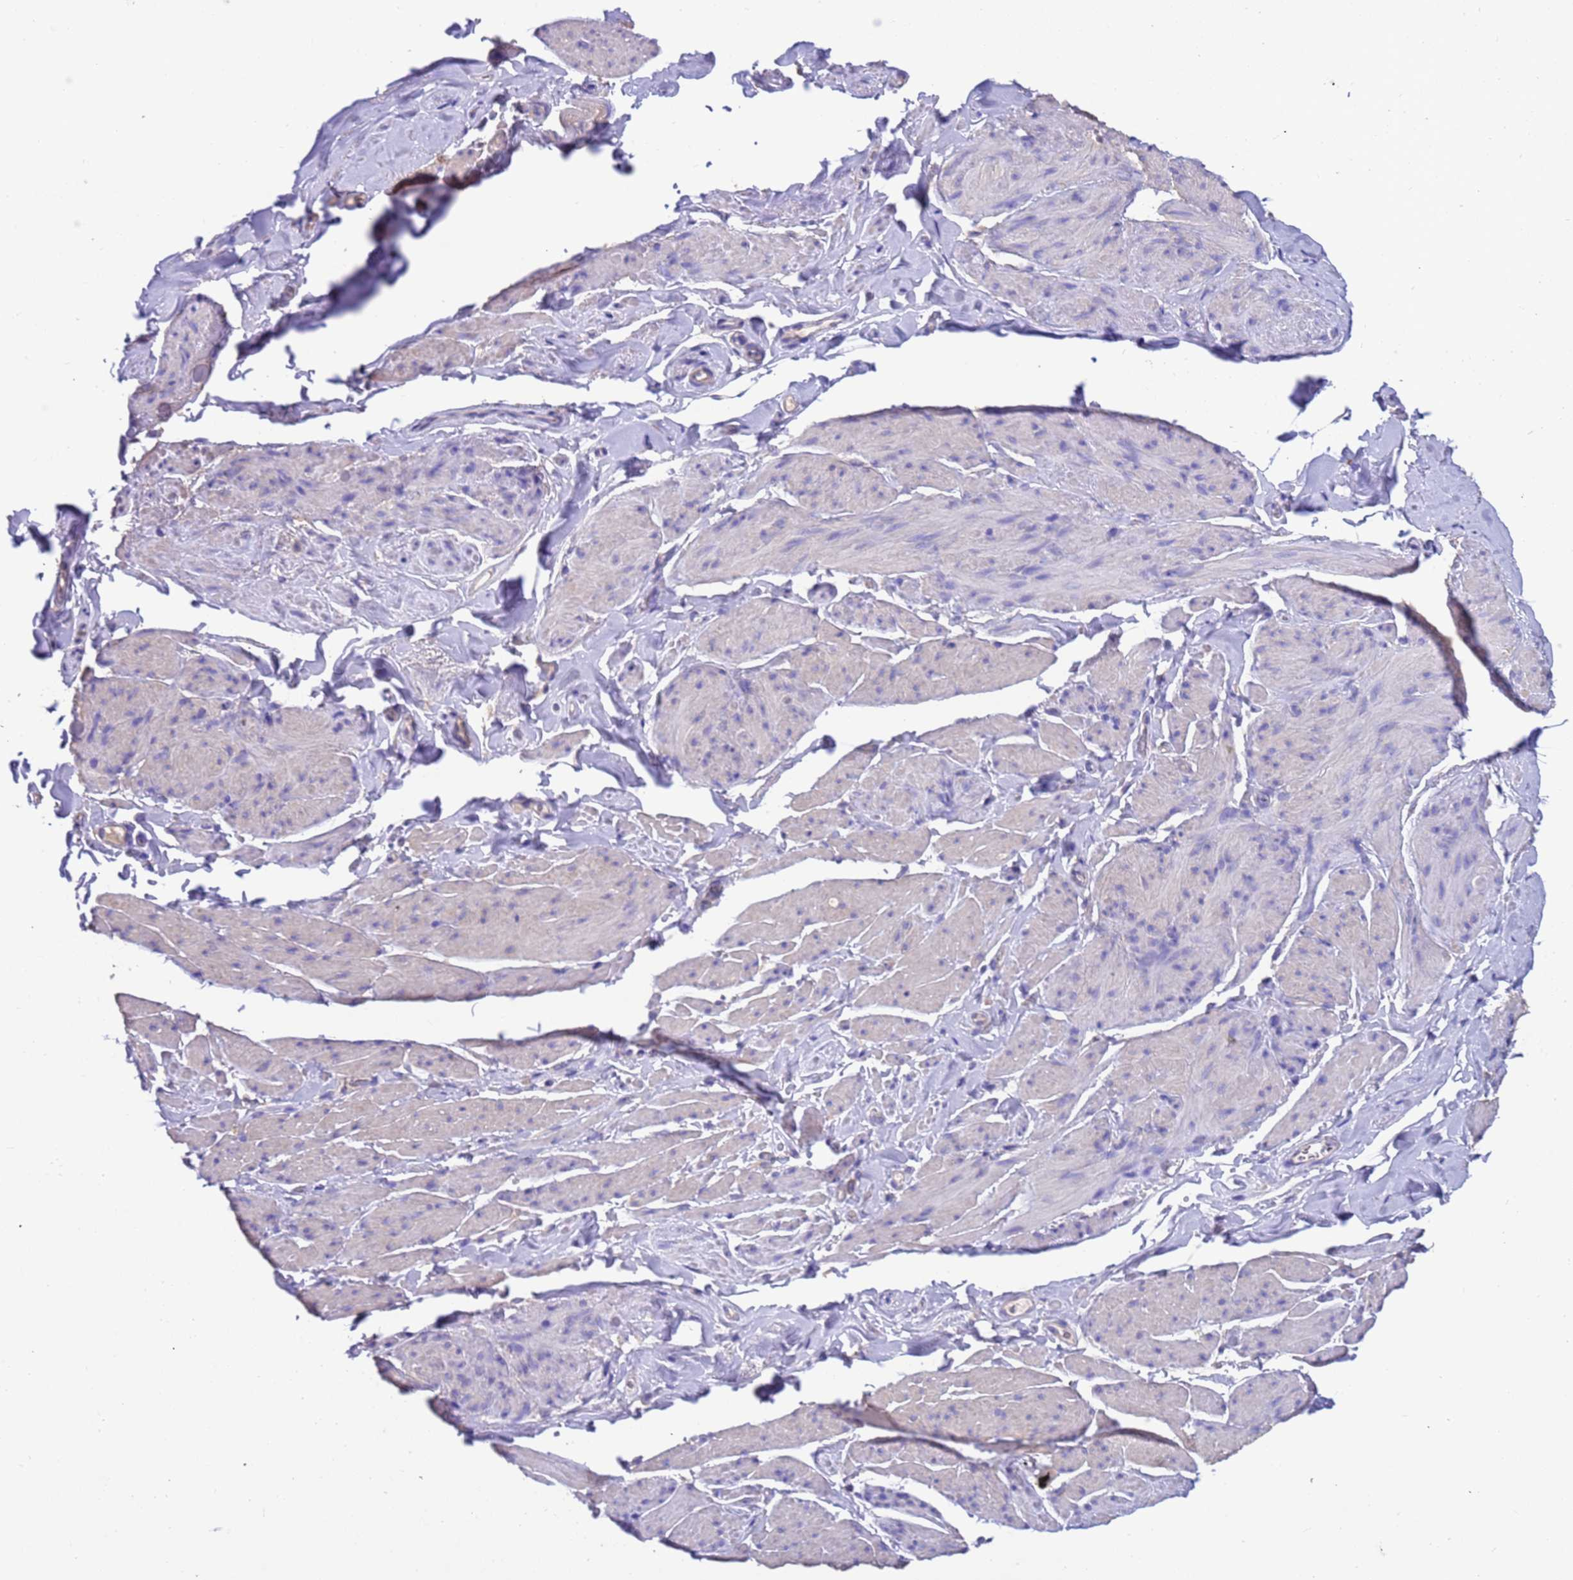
{"staining": {"intensity": "negative", "quantity": "none", "location": "none"}, "tissue": "smooth muscle", "cell_type": "Smooth muscle cells", "image_type": "normal", "snomed": [{"axis": "morphology", "description": "Normal tissue, NOS"}, {"axis": "topography", "description": "Smooth muscle"}, {"axis": "topography", "description": "Peripheral nerve tissue"}], "caption": "Immunohistochemistry (IHC) histopathology image of unremarkable human smooth muscle stained for a protein (brown), which displays no staining in smooth muscle cells. (Brightfield microscopy of DAB immunohistochemistry at high magnification).", "gene": "SRL", "patient": {"sex": "male", "age": 69}}